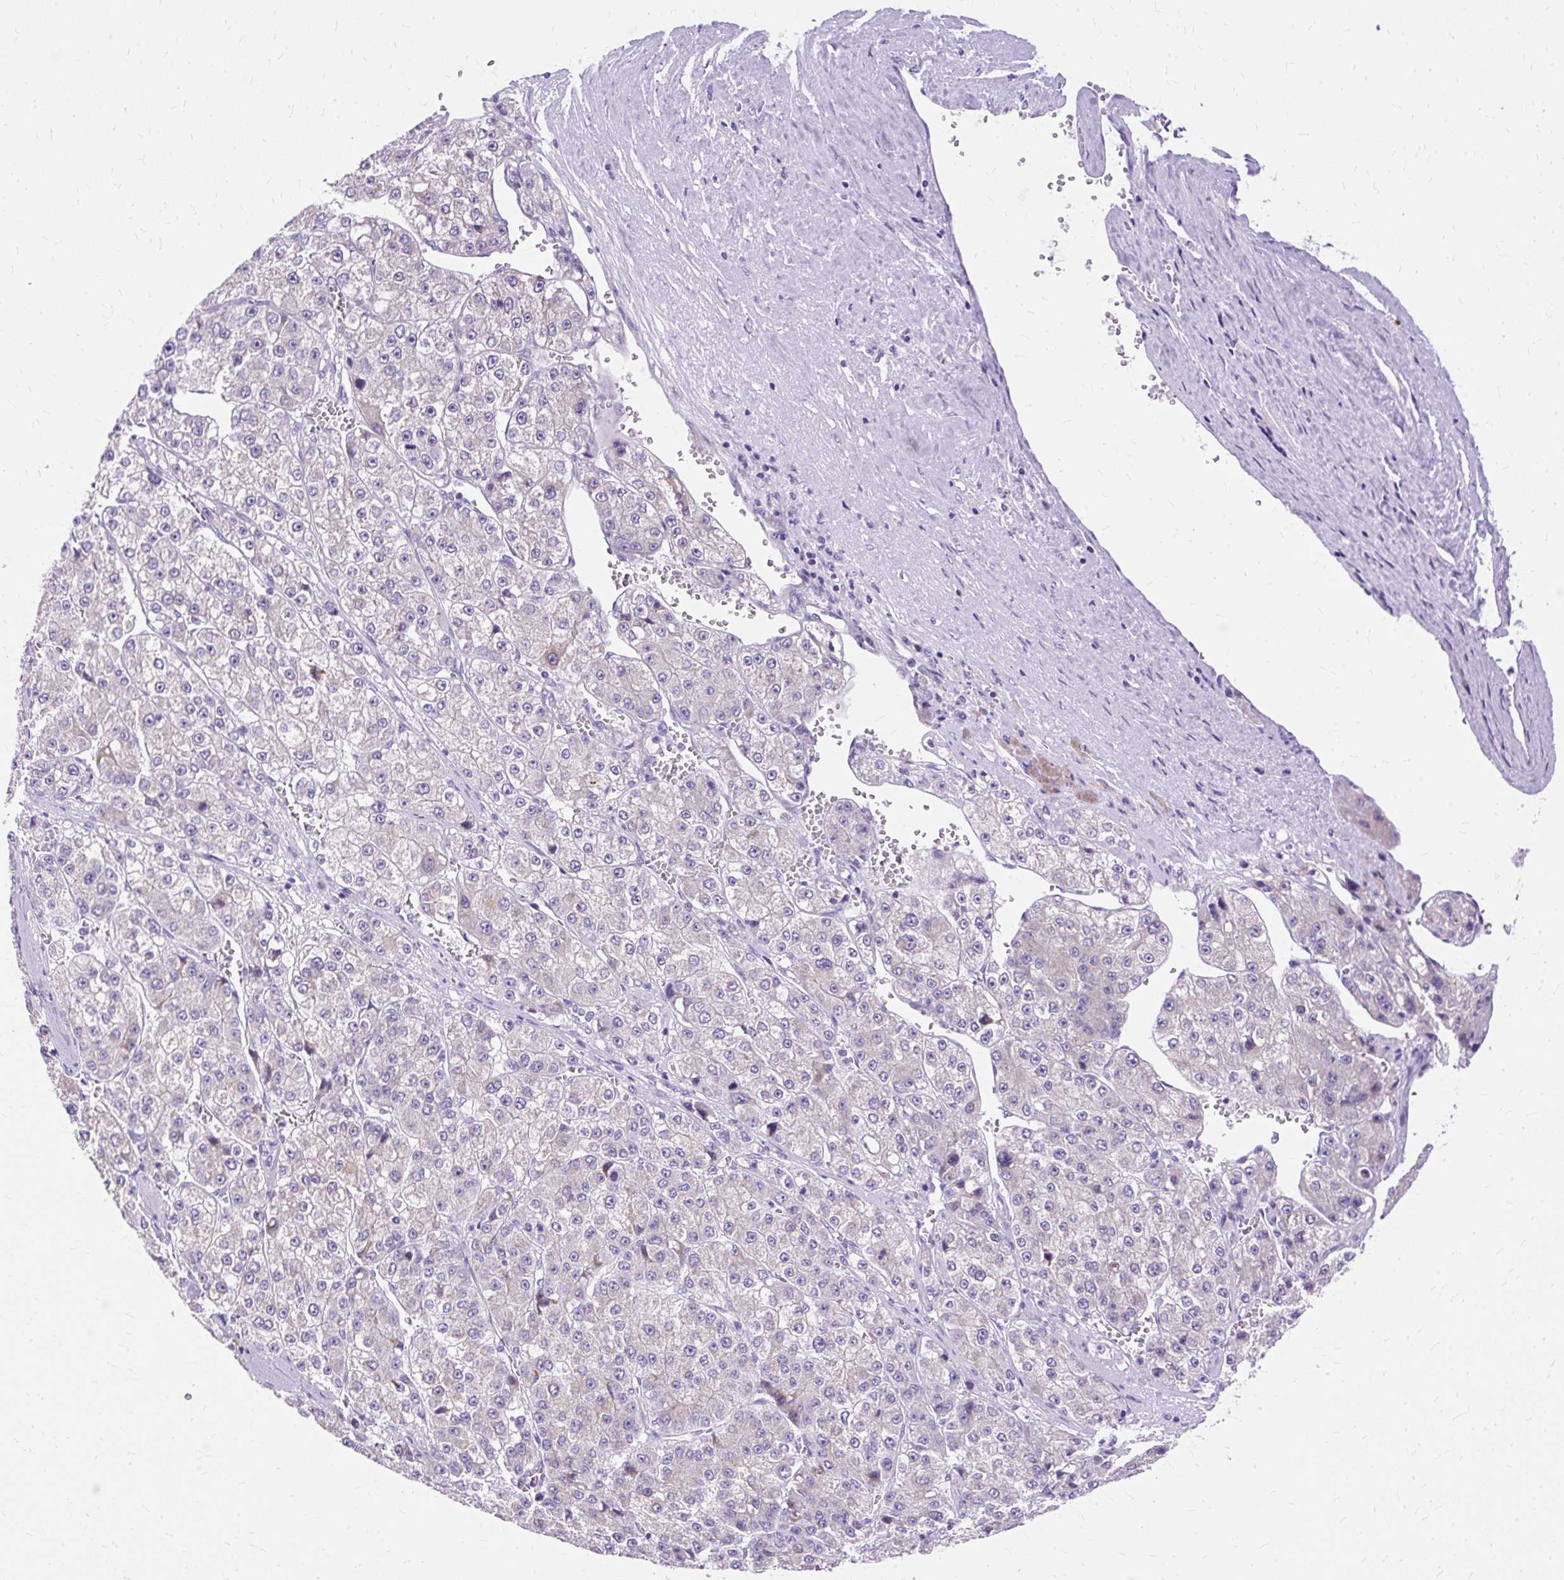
{"staining": {"intensity": "negative", "quantity": "none", "location": "none"}, "tissue": "liver cancer", "cell_type": "Tumor cells", "image_type": "cancer", "snomed": [{"axis": "morphology", "description": "Carcinoma, Hepatocellular, NOS"}, {"axis": "topography", "description": "Liver"}], "caption": "A photomicrograph of human liver hepatocellular carcinoma is negative for staining in tumor cells. (DAB immunohistochemistry, high magnification).", "gene": "MYO6", "patient": {"sex": "female", "age": 73}}